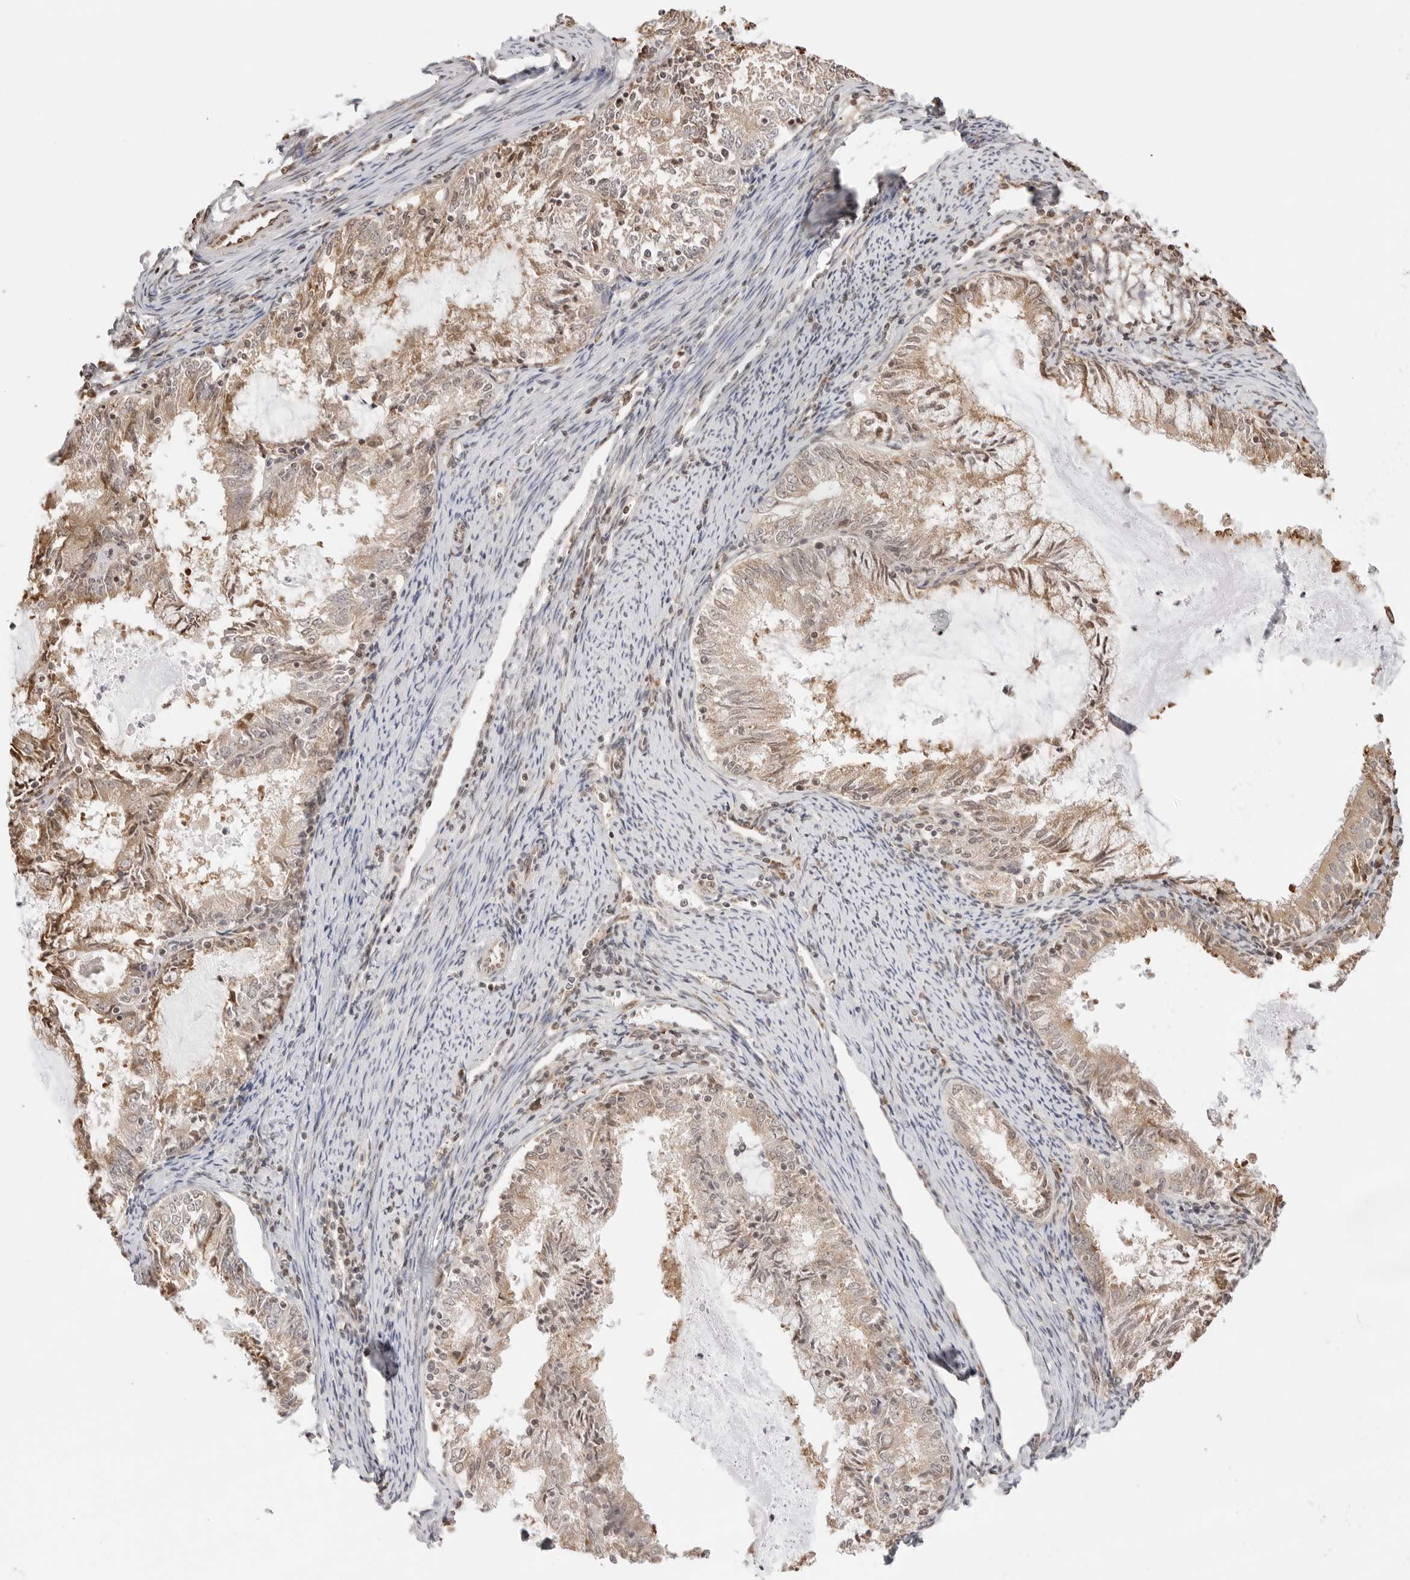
{"staining": {"intensity": "weak", "quantity": ">75%", "location": "cytoplasmic/membranous"}, "tissue": "endometrial cancer", "cell_type": "Tumor cells", "image_type": "cancer", "snomed": [{"axis": "morphology", "description": "Adenocarcinoma, NOS"}, {"axis": "topography", "description": "Endometrium"}], "caption": "High-magnification brightfield microscopy of endometrial cancer stained with DAB (3,3'-diaminobenzidine) (brown) and counterstained with hematoxylin (blue). tumor cells exhibit weak cytoplasmic/membranous positivity is identified in about>75% of cells. (IHC, brightfield microscopy, high magnification).", "gene": "FKBP14", "patient": {"sex": "female", "age": 57}}